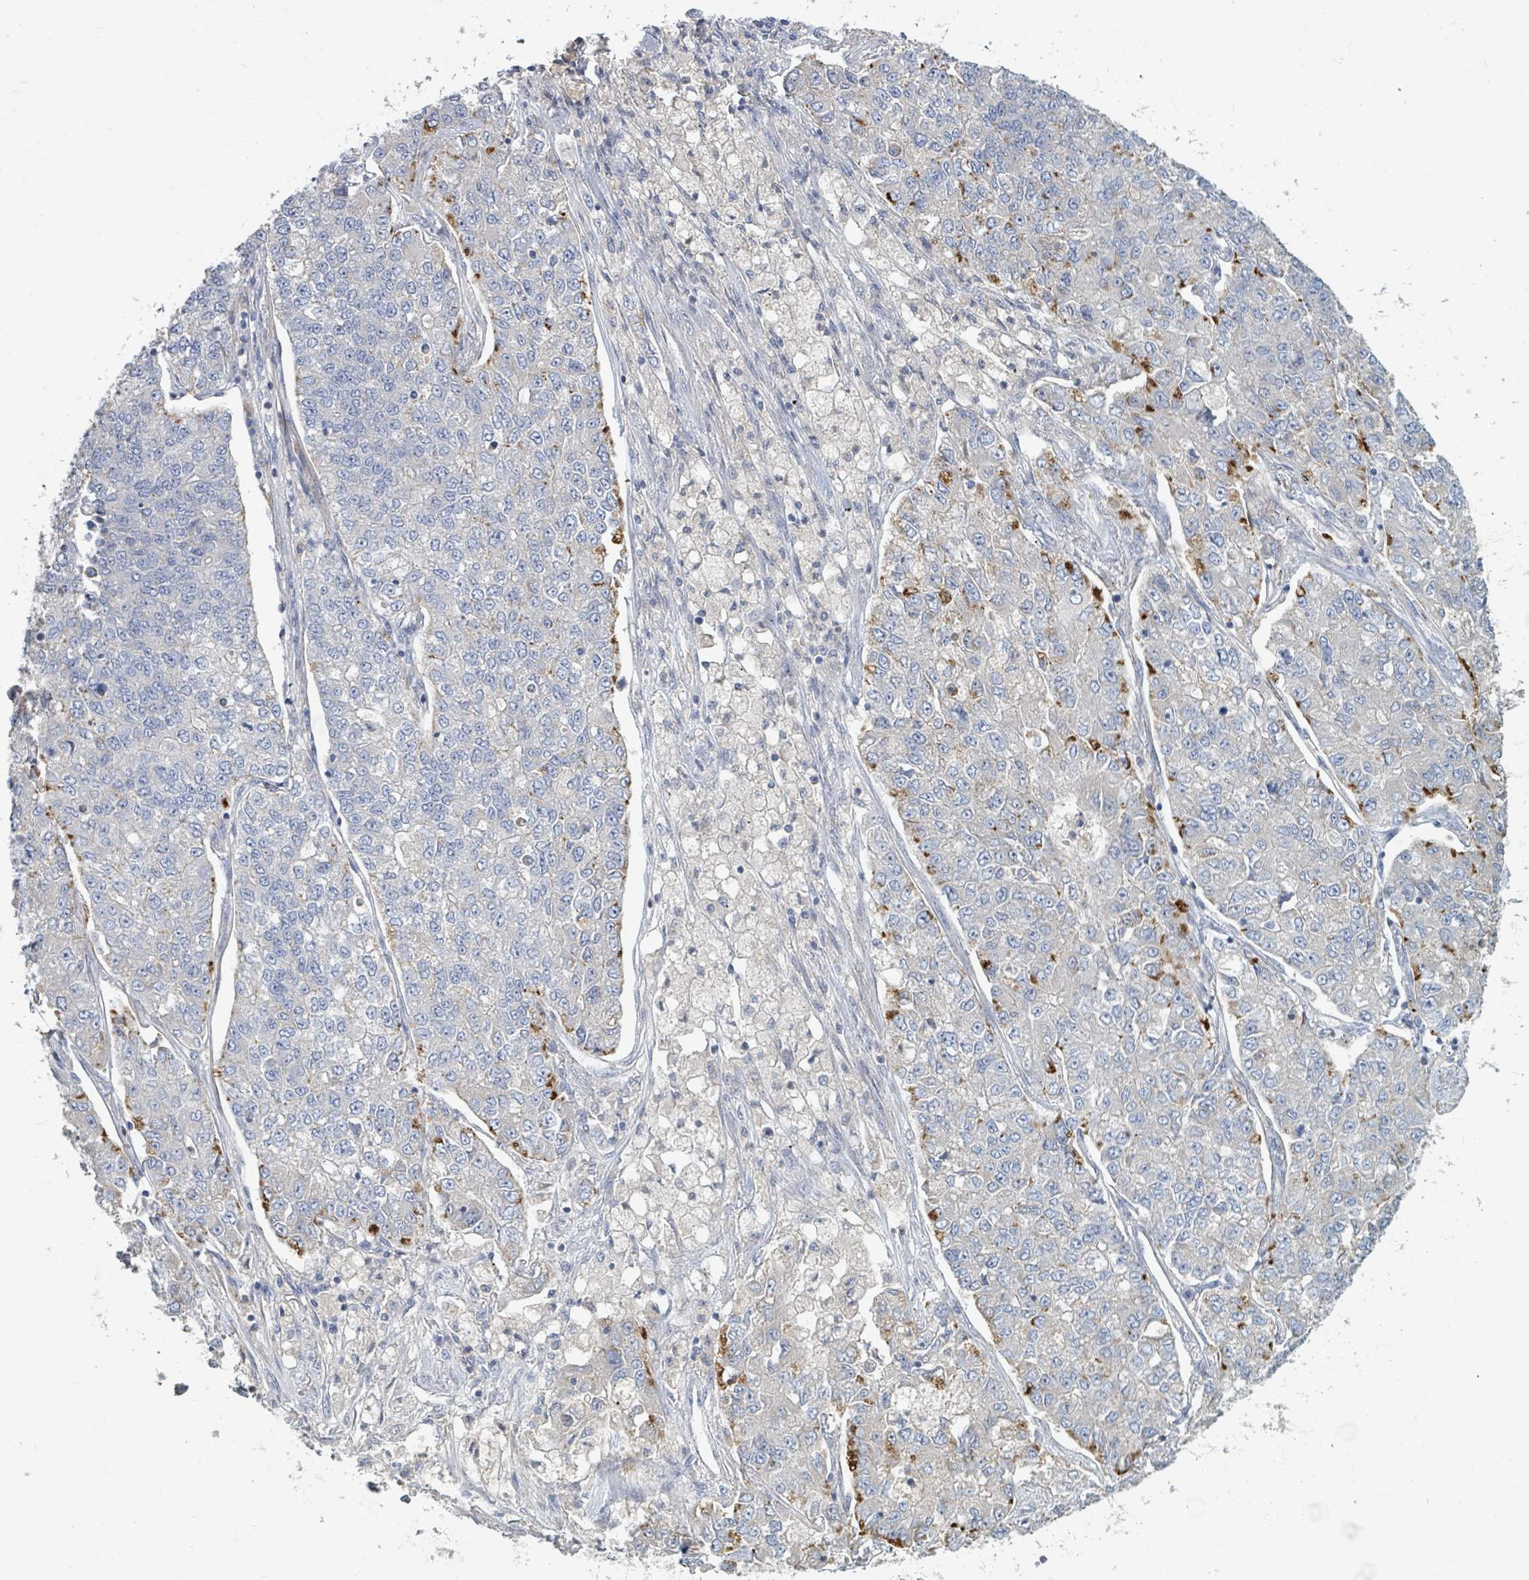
{"staining": {"intensity": "moderate", "quantity": "<25%", "location": "cytoplasmic/membranous"}, "tissue": "lung cancer", "cell_type": "Tumor cells", "image_type": "cancer", "snomed": [{"axis": "morphology", "description": "Adenocarcinoma, NOS"}, {"axis": "topography", "description": "Lung"}], "caption": "Lung adenocarcinoma tissue exhibits moderate cytoplasmic/membranous positivity in about <25% of tumor cells, visualized by immunohistochemistry.", "gene": "ARGFX", "patient": {"sex": "male", "age": 49}}